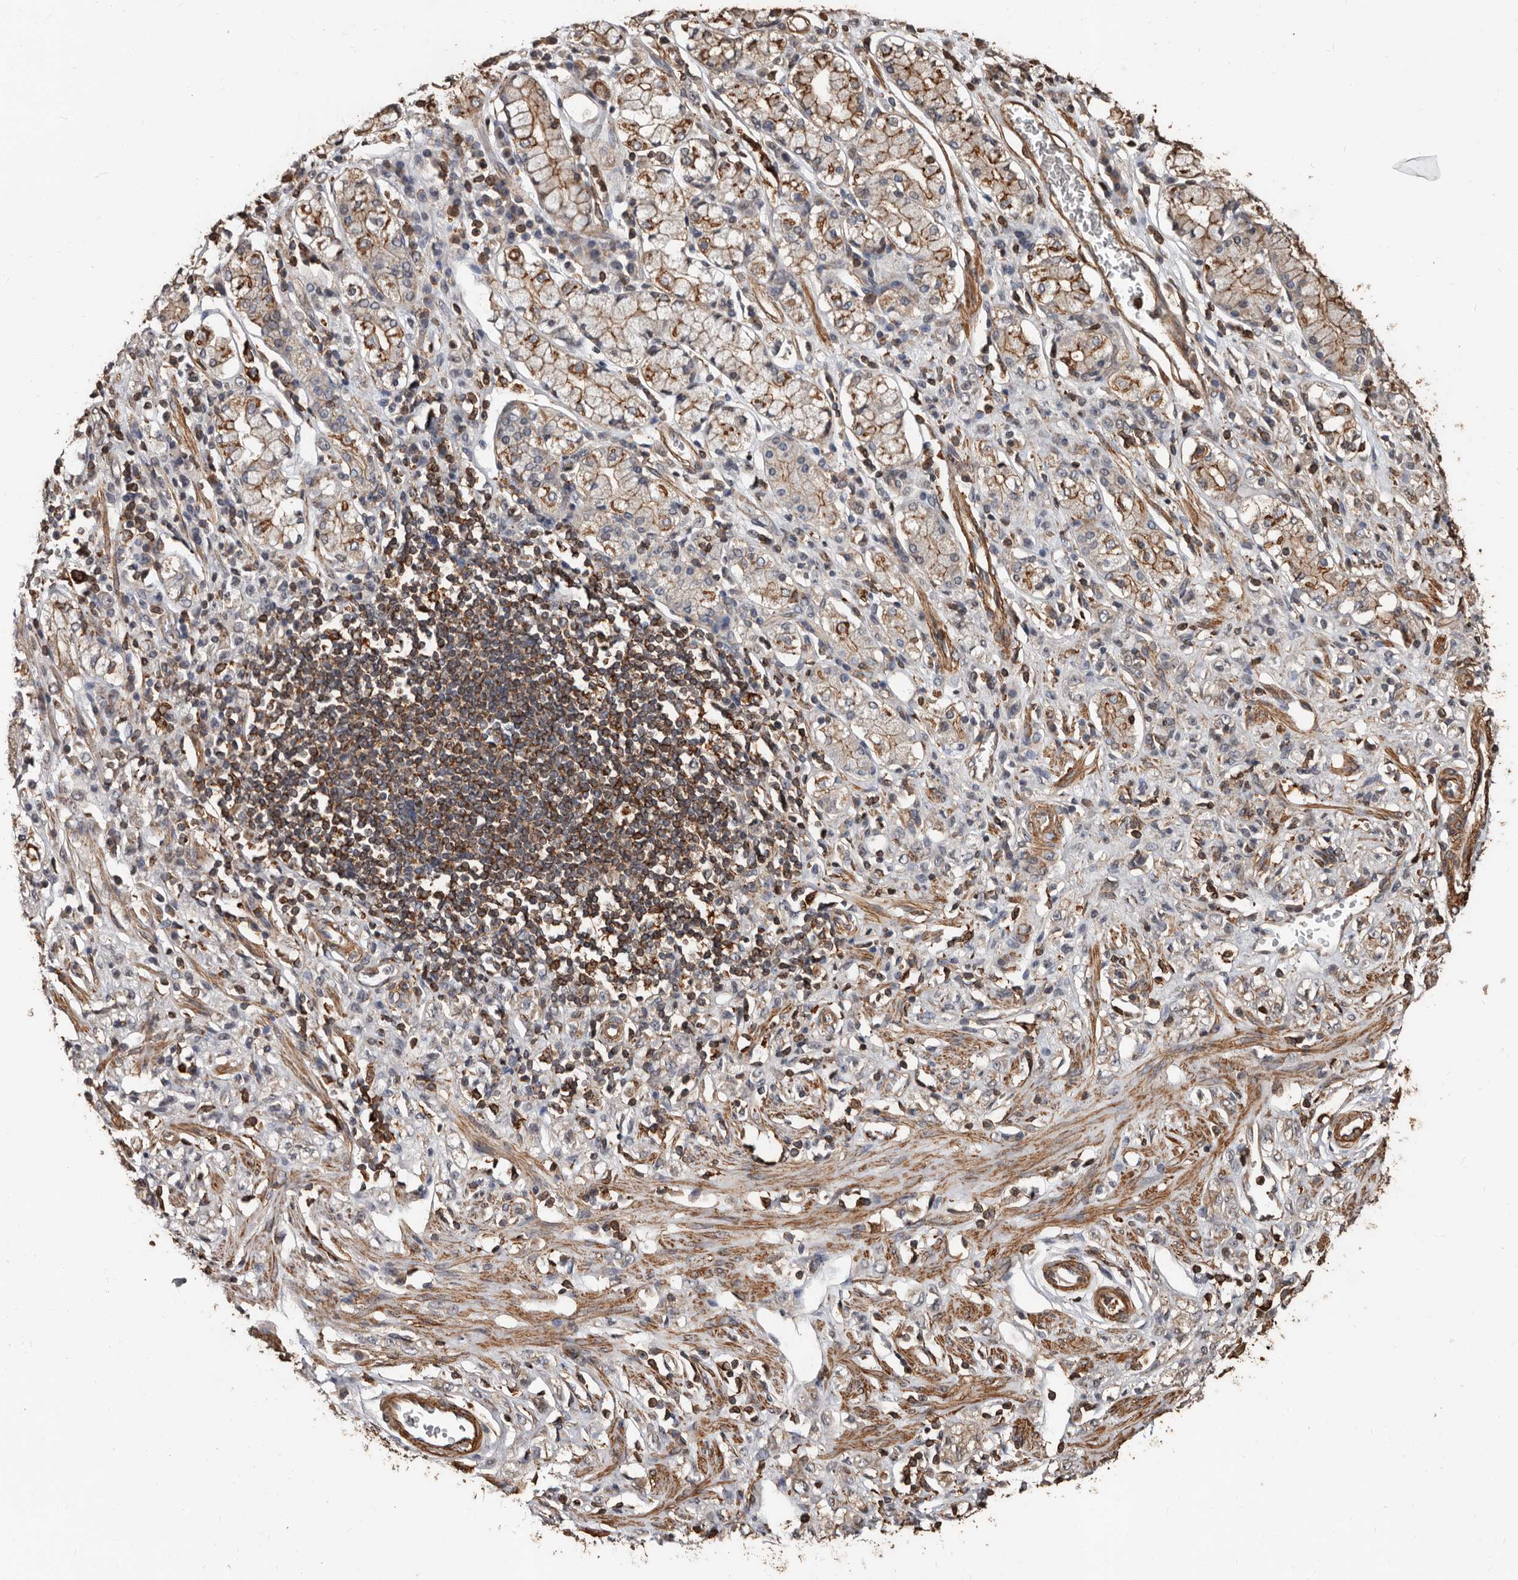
{"staining": {"intensity": "moderate", "quantity": ">75%", "location": "cytoplasmic/membranous"}, "tissue": "stomach cancer", "cell_type": "Tumor cells", "image_type": "cancer", "snomed": [{"axis": "morphology", "description": "Normal tissue, NOS"}, {"axis": "morphology", "description": "Adenocarcinoma, NOS"}, {"axis": "topography", "description": "Stomach"}], "caption": "This is an image of immunohistochemistry staining of stomach cancer, which shows moderate positivity in the cytoplasmic/membranous of tumor cells.", "gene": "GSK3A", "patient": {"sex": "male", "age": 82}}